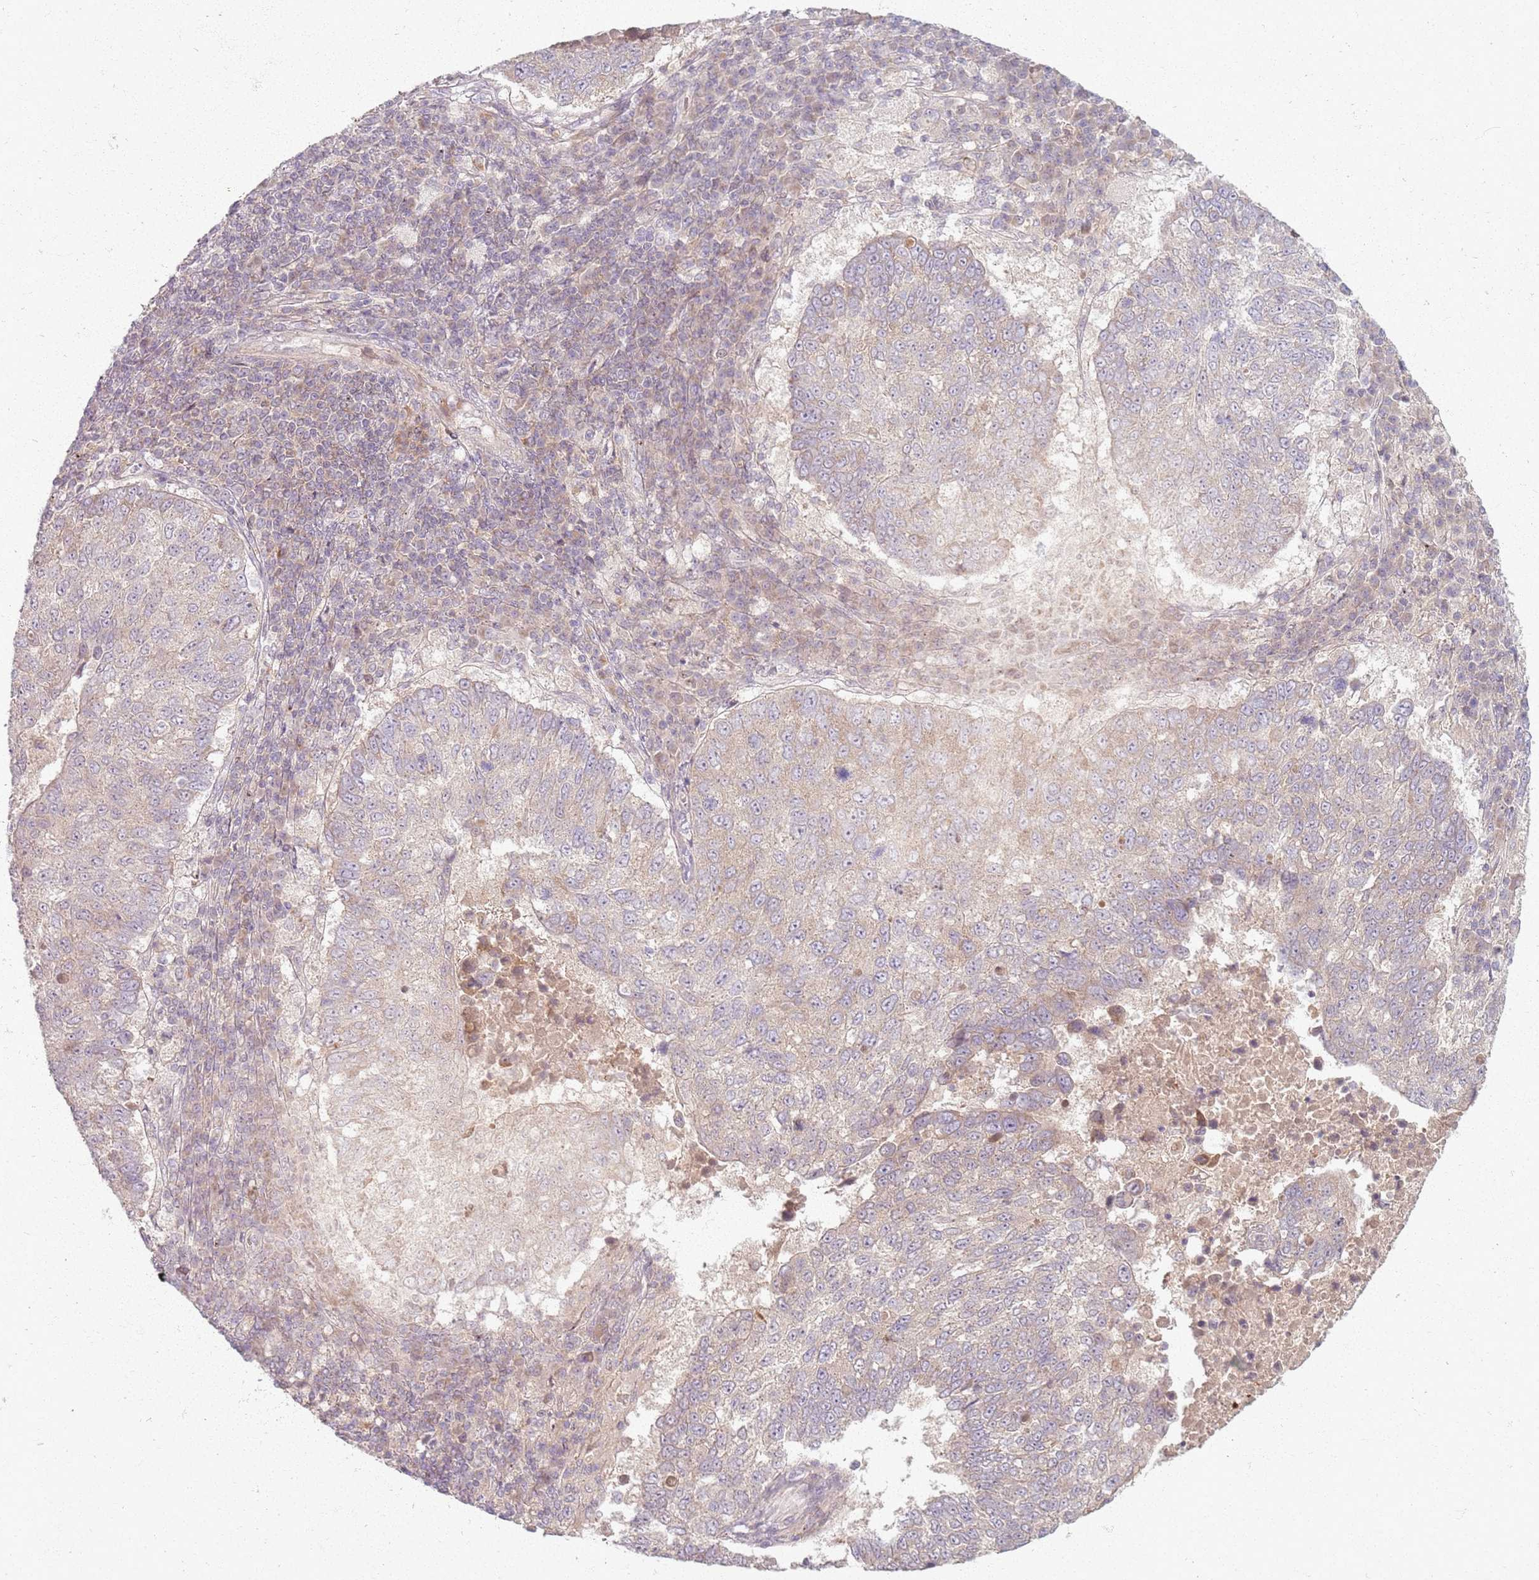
{"staining": {"intensity": "weak", "quantity": "<25%", "location": "cytoplasmic/membranous"}, "tissue": "lung cancer", "cell_type": "Tumor cells", "image_type": "cancer", "snomed": [{"axis": "morphology", "description": "Squamous cell carcinoma, NOS"}, {"axis": "topography", "description": "Lung"}], "caption": "Lung cancer stained for a protein using immunohistochemistry (IHC) exhibits no positivity tumor cells.", "gene": "ZDHHC2", "patient": {"sex": "male", "age": 73}}